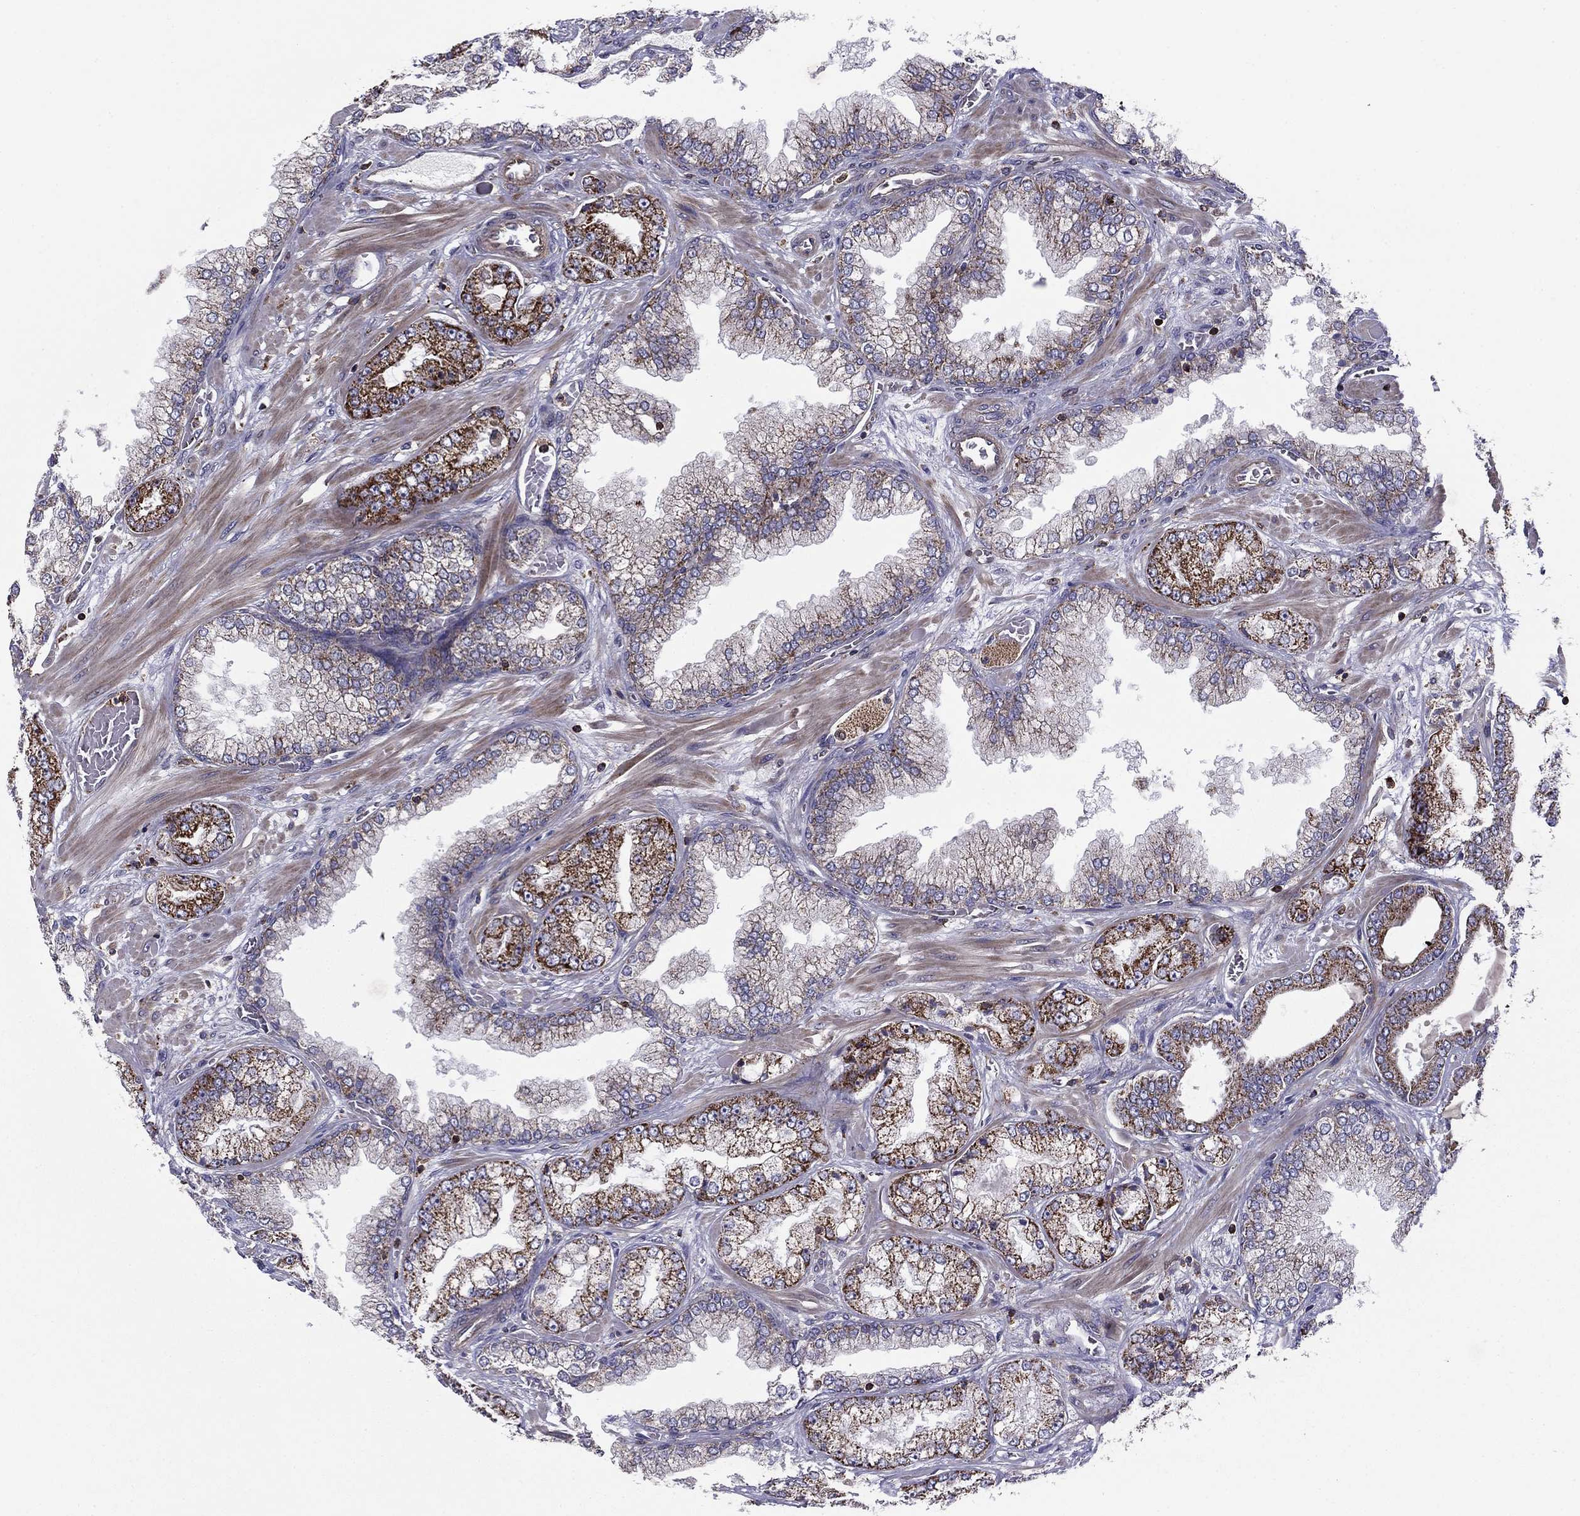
{"staining": {"intensity": "strong", "quantity": "25%-75%", "location": "cytoplasmic/membranous"}, "tissue": "prostate cancer", "cell_type": "Tumor cells", "image_type": "cancer", "snomed": [{"axis": "morphology", "description": "Adenocarcinoma, Low grade"}, {"axis": "topography", "description": "Prostate"}], "caption": "Prostate cancer (low-grade adenocarcinoma) stained for a protein displays strong cytoplasmic/membranous positivity in tumor cells. (Brightfield microscopy of DAB IHC at high magnification).", "gene": "ALG6", "patient": {"sex": "male", "age": 57}}